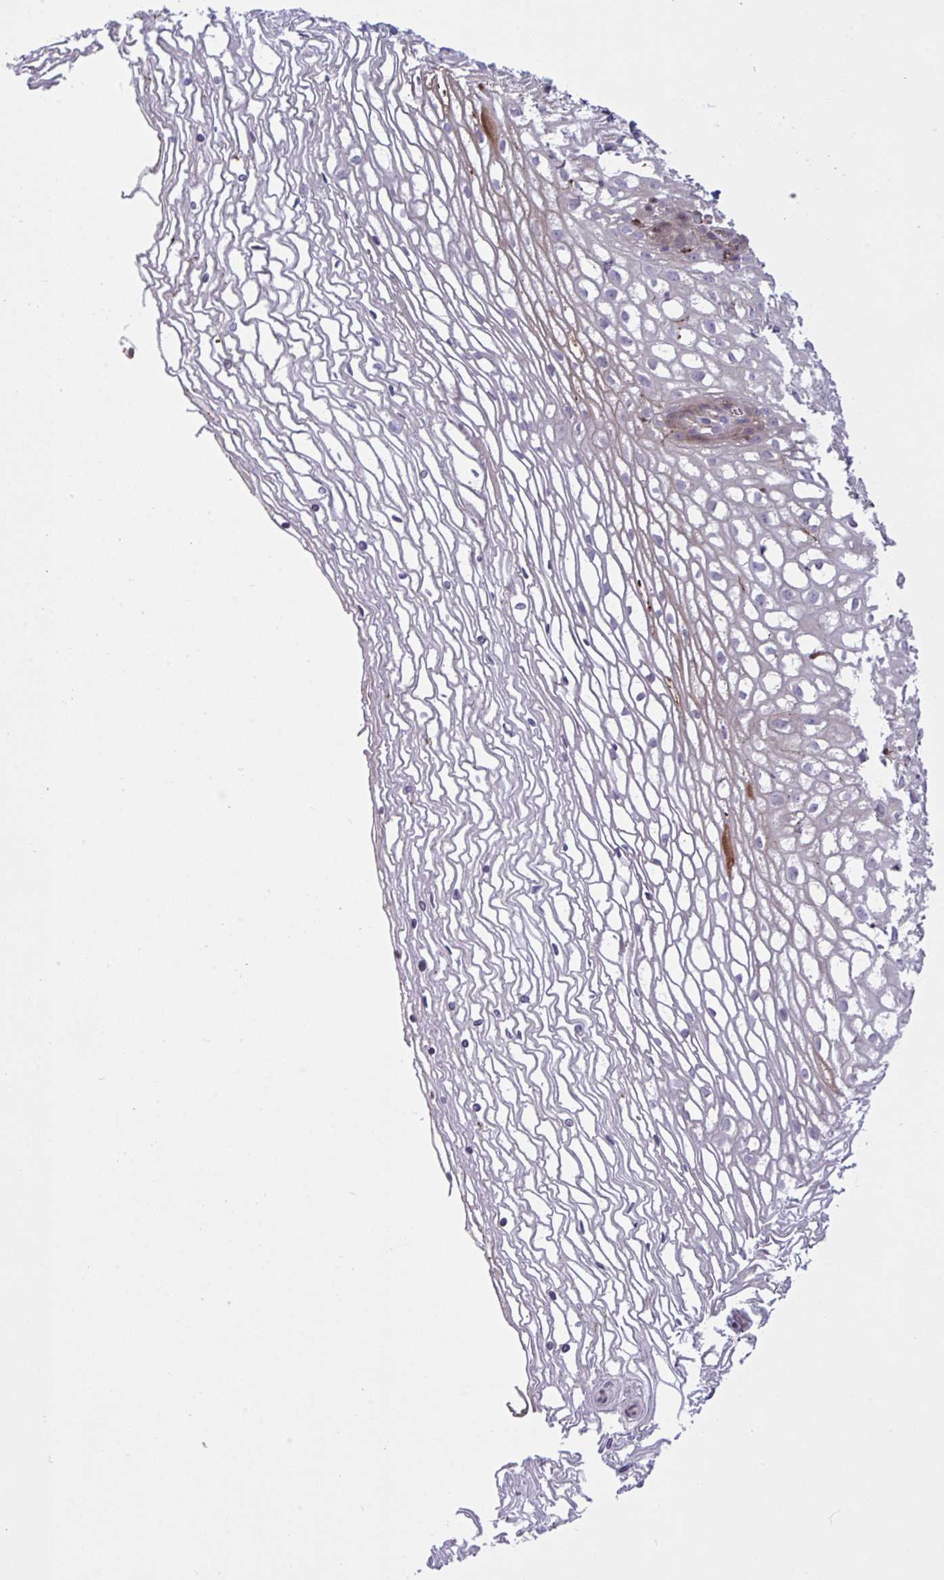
{"staining": {"intensity": "moderate", "quantity": "25%-75%", "location": "cytoplasmic/membranous"}, "tissue": "cervix", "cell_type": "Glandular cells", "image_type": "normal", "snomed": [{"axis": "morphology", "description": "Normal tissue, NOS"}, {"axis": "topography", "description": "Cervix"}], "caption": "Glandular cells reveal medium levels of moderate cytoplasmic/membranous staining in about 25%-75% of cells in unremarkable human cervix.", "gene": "IL1R1", "patient": {"sex": "female", "age": 36}}